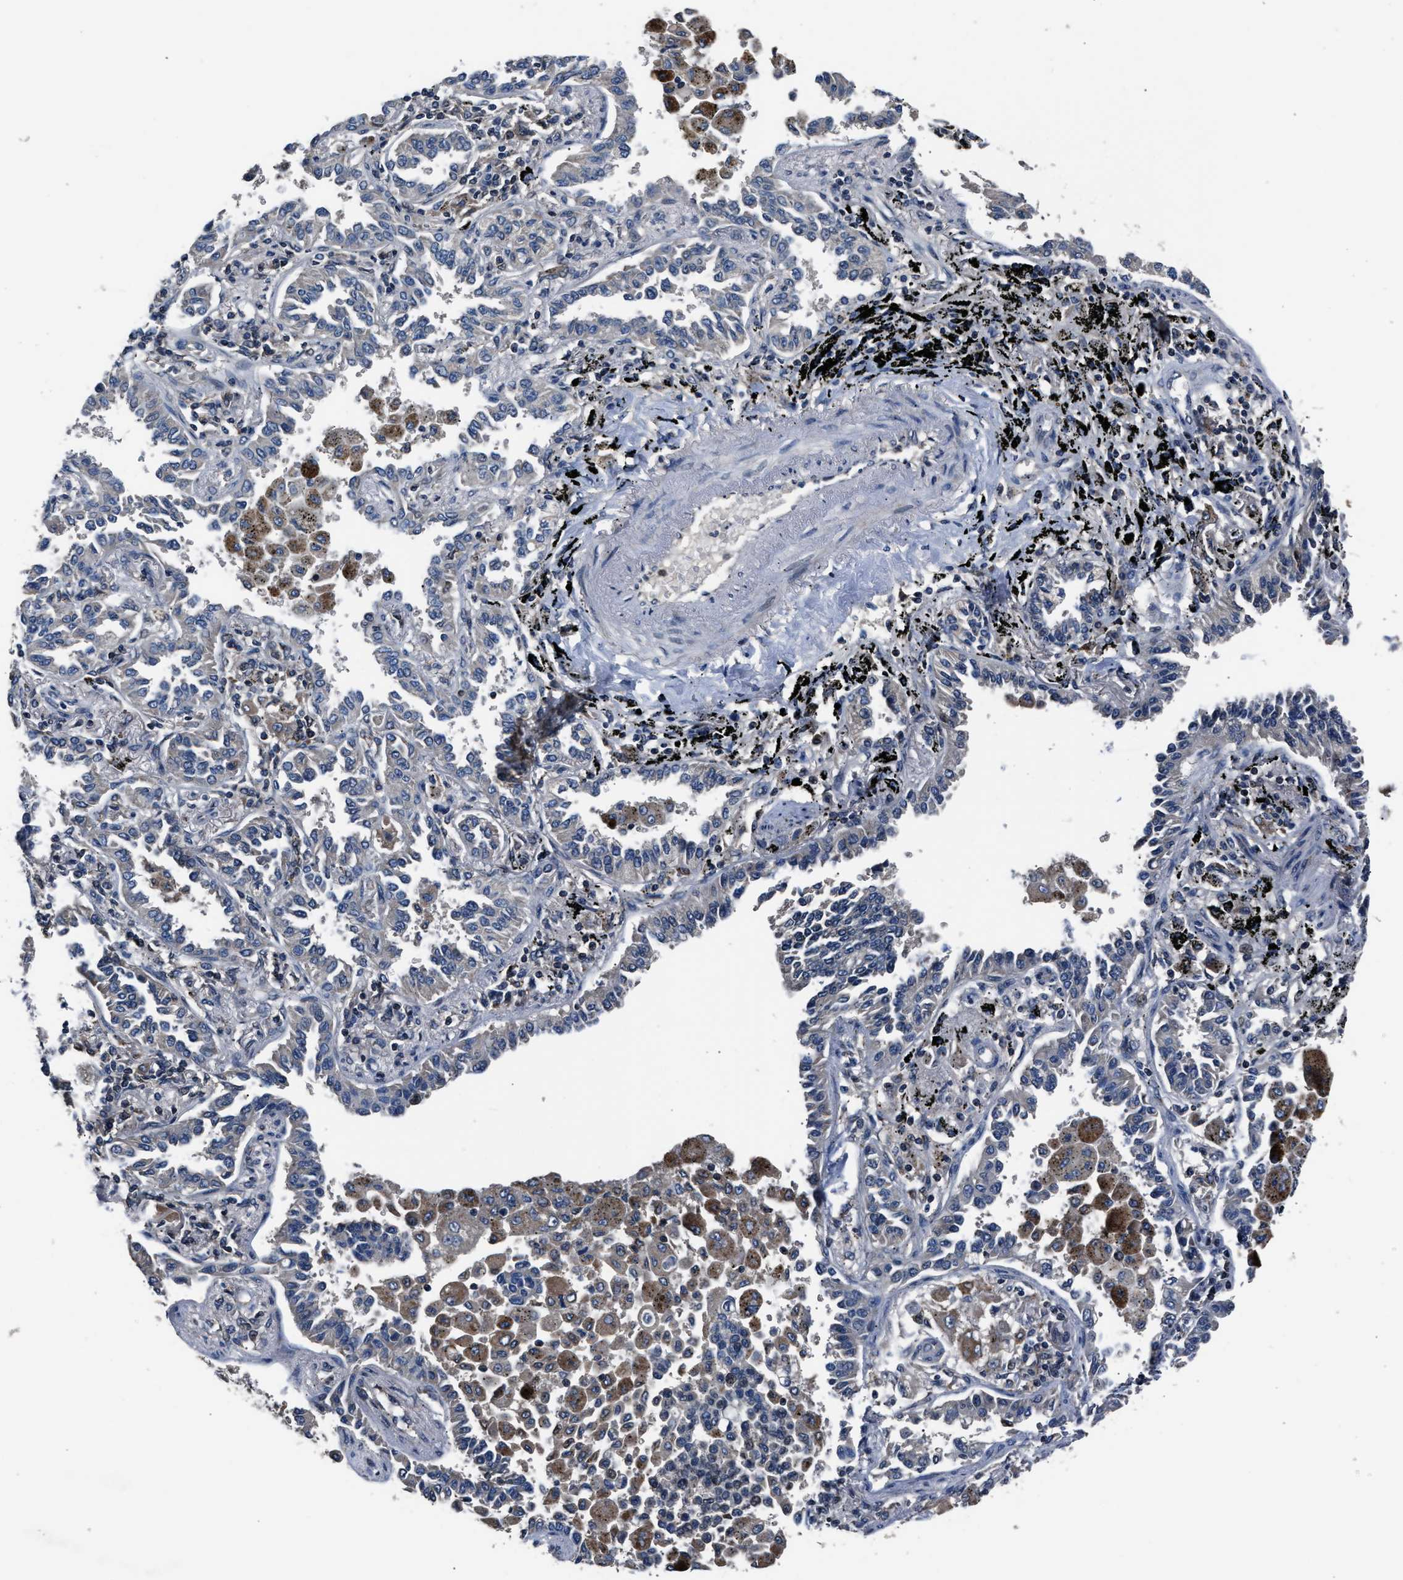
{"staining": {"intensity": "negative", "quantity": "none", "location": "none"}, "tissue": "lung cancer", "cell_type": "Tumor cells", "image_type": "cancer", "snomed": [{"axis": "morphology", "description": "Normal tissue, NOS"}, {"axis": "morphology", "description": "Adenocarcinoma, NOS"}, {"axis": "topography", "description": "Lung"}], "caption": "DAB (3,3'-diaminobenzidine) immunohistochemical staining of adenocarcinoma (lung) exhibits no significant expression in tumor cells.", "gene": "TNRC18", "patient": {"sex": "male", "age": 59}}